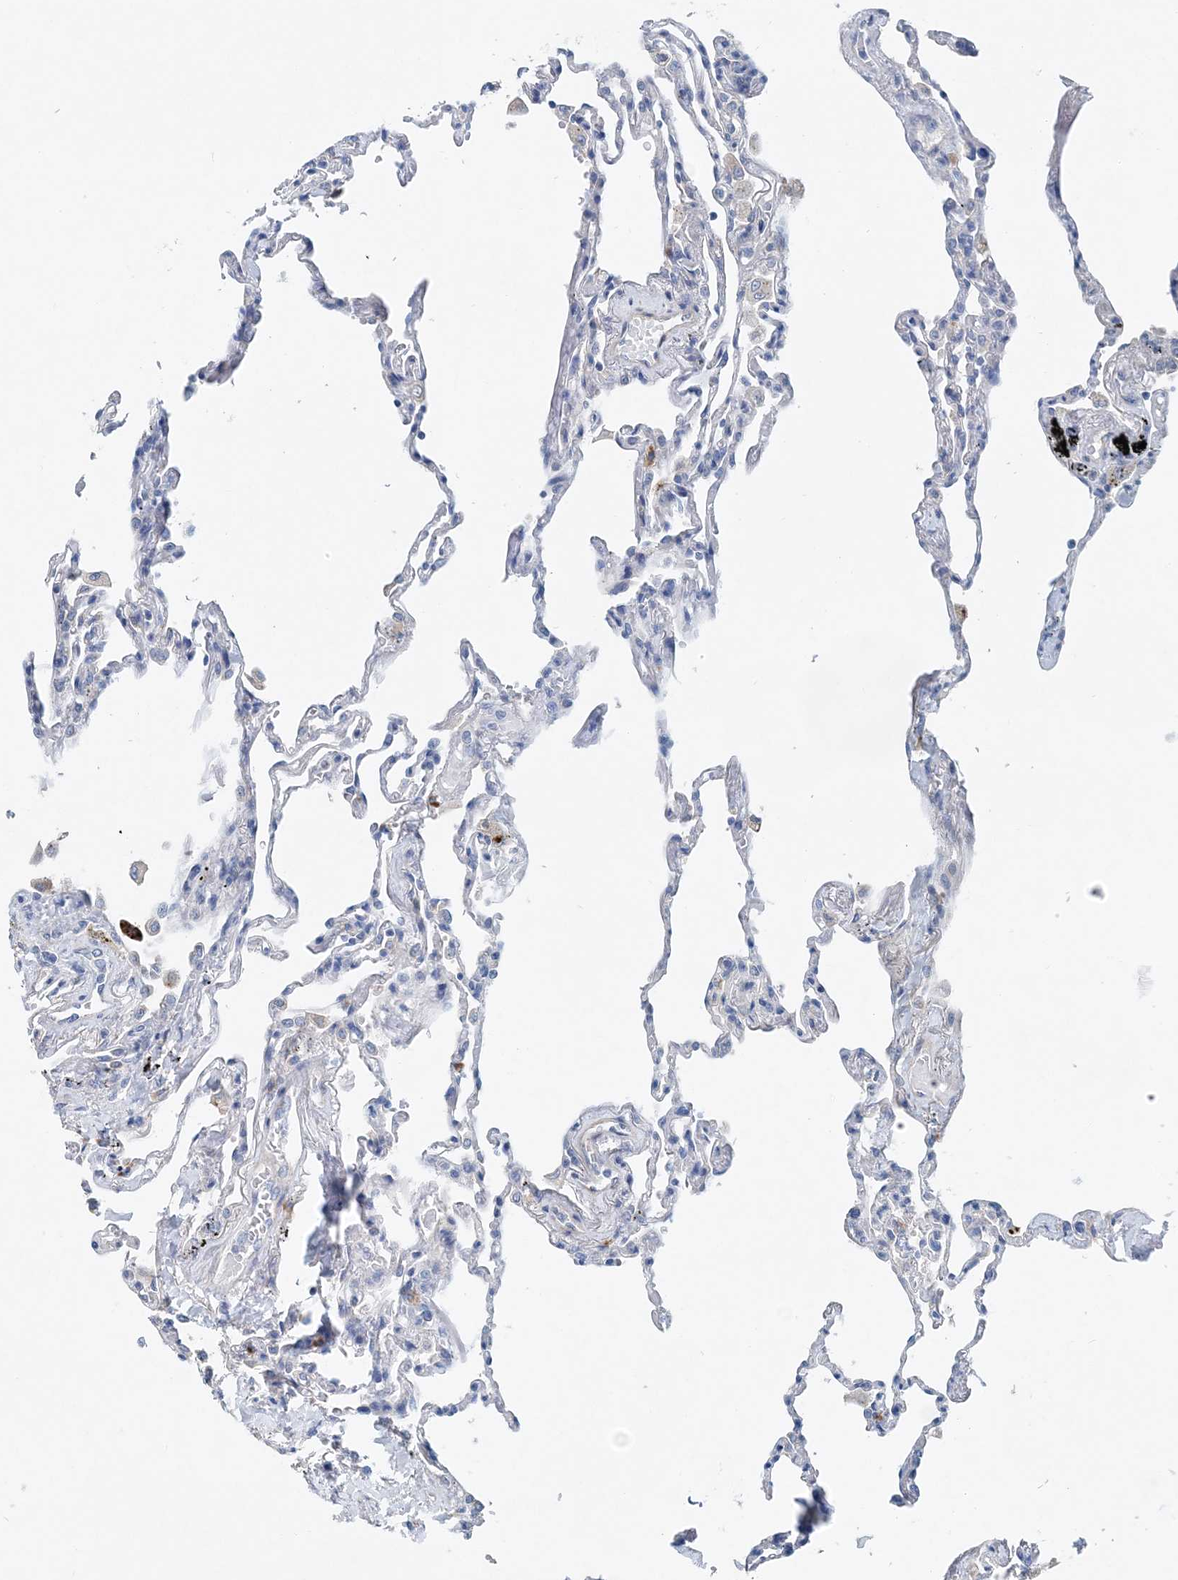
{"staining": {"intensity": "negative", "quantity": "none", "location": "none"}, "tissue": "lung", "cell_type": "Alveolar cells", "image_type": "normal", "snomed": [{"axis": "morphology", "description": "Normal tissue, NOS"}, {"axis": "topography", "description": "Lung"}], "caption": "IHC of unremarkable human lung exhibits no positivity in alveolar cells.", "gene": "PFN2", "patient": {"sex": "male", "age": 59}}